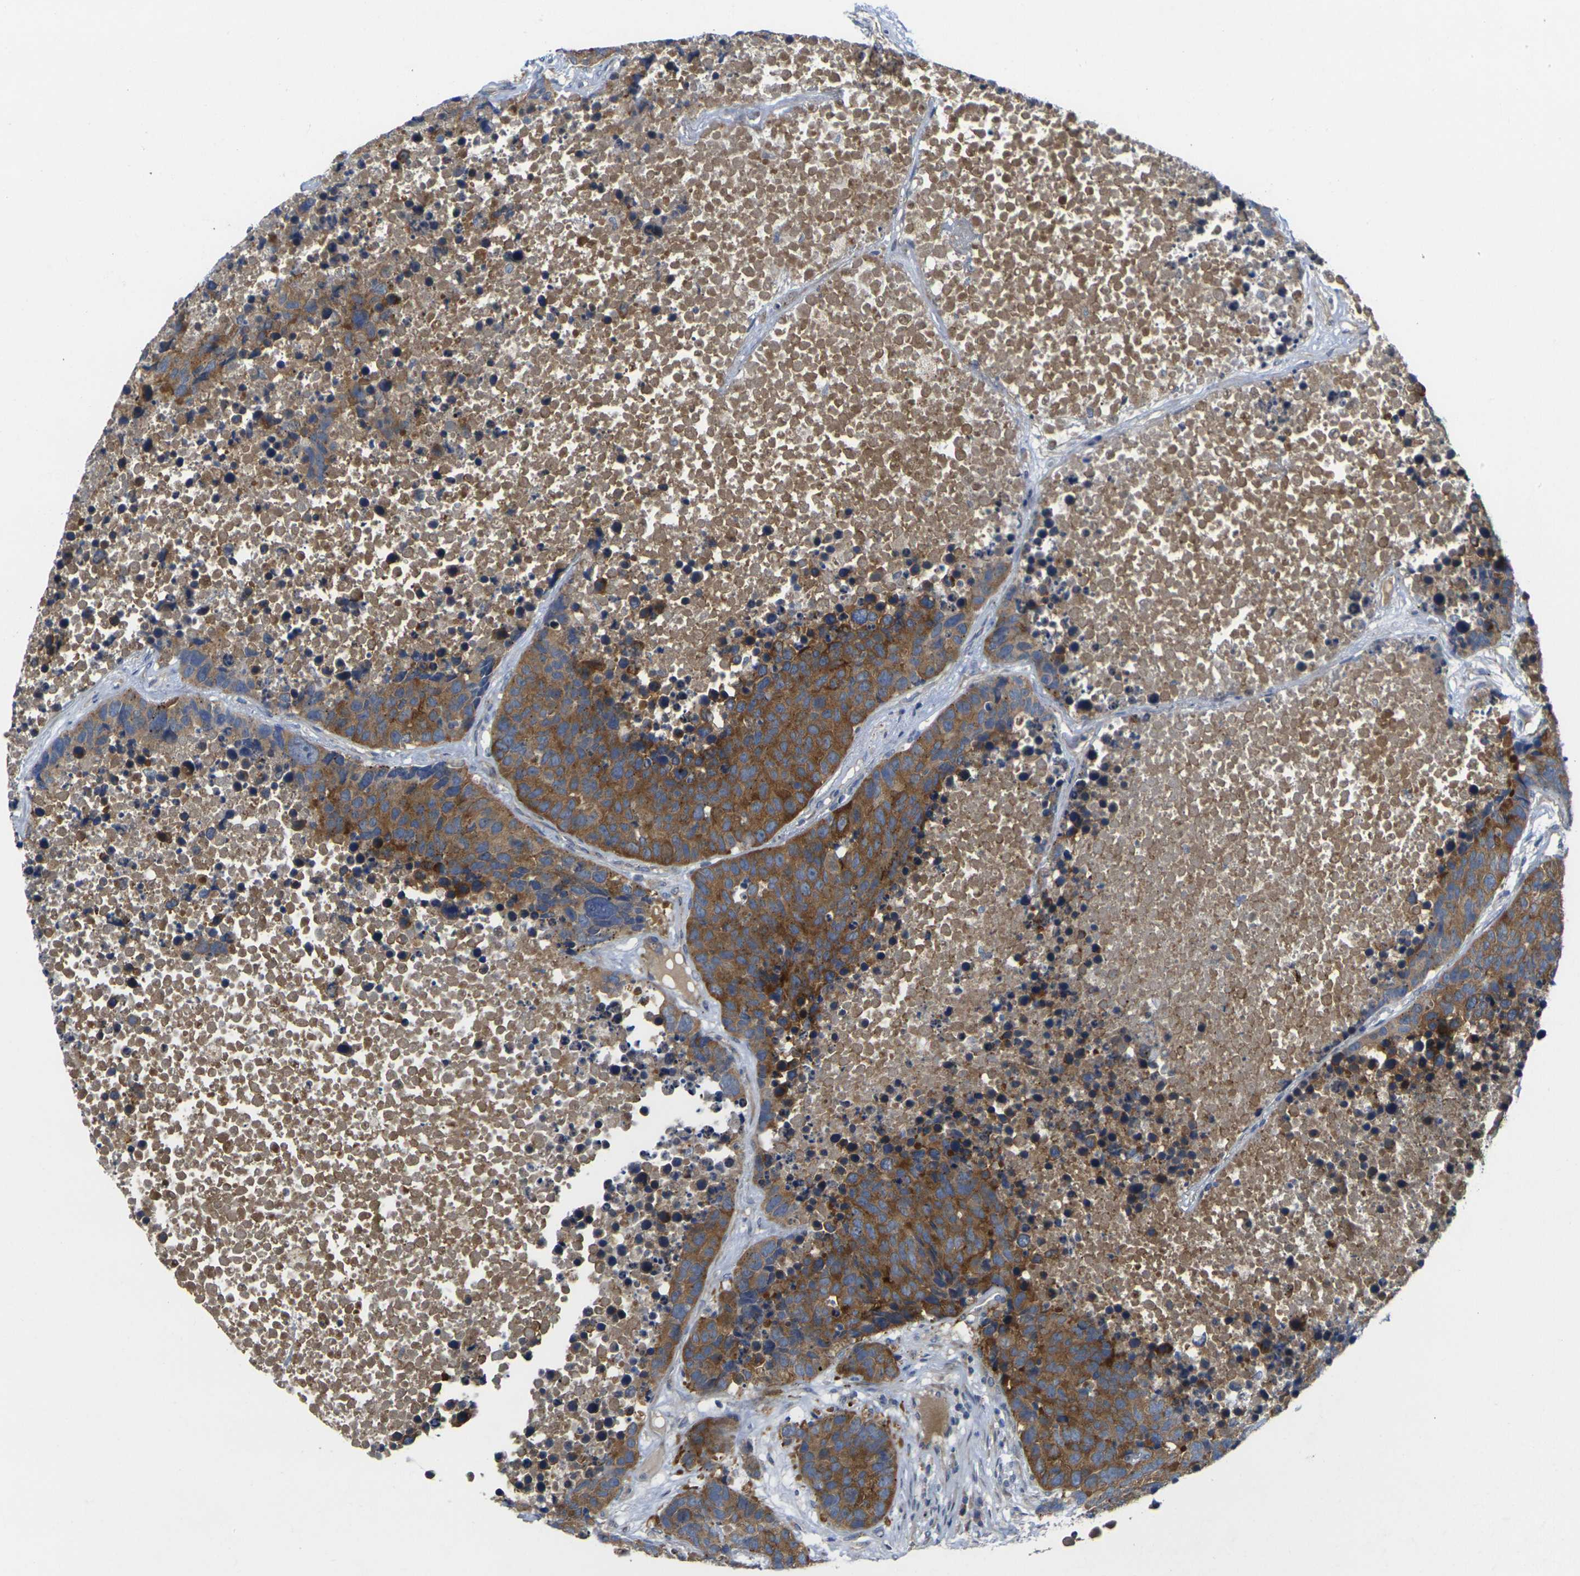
{"staining": {"intensity": "strong", "quantity": ">75%", "location": "cytoplasmic/membranous"}, "tissue": "carcinoid", "cell_type": "Tumor cells", "image_type": "cancer", "snomed": [{"axis": "morphology", "description": "Carcinoid, malignant, NOS"}, {"axis": "topography", "description": "Lung"}], "caption": "Immunohistochemistry image of neoplastic tissue: human carcinoid (malignant) stained using IHC demonstrates high levels of strong protein expression localized specifically in the cytoplasmic/membranous of tumor cells, appearing as a cytoplasmic/membranous brown color.", "gene": "GNA12", "patient": {"sex": "male", "age": 60}}